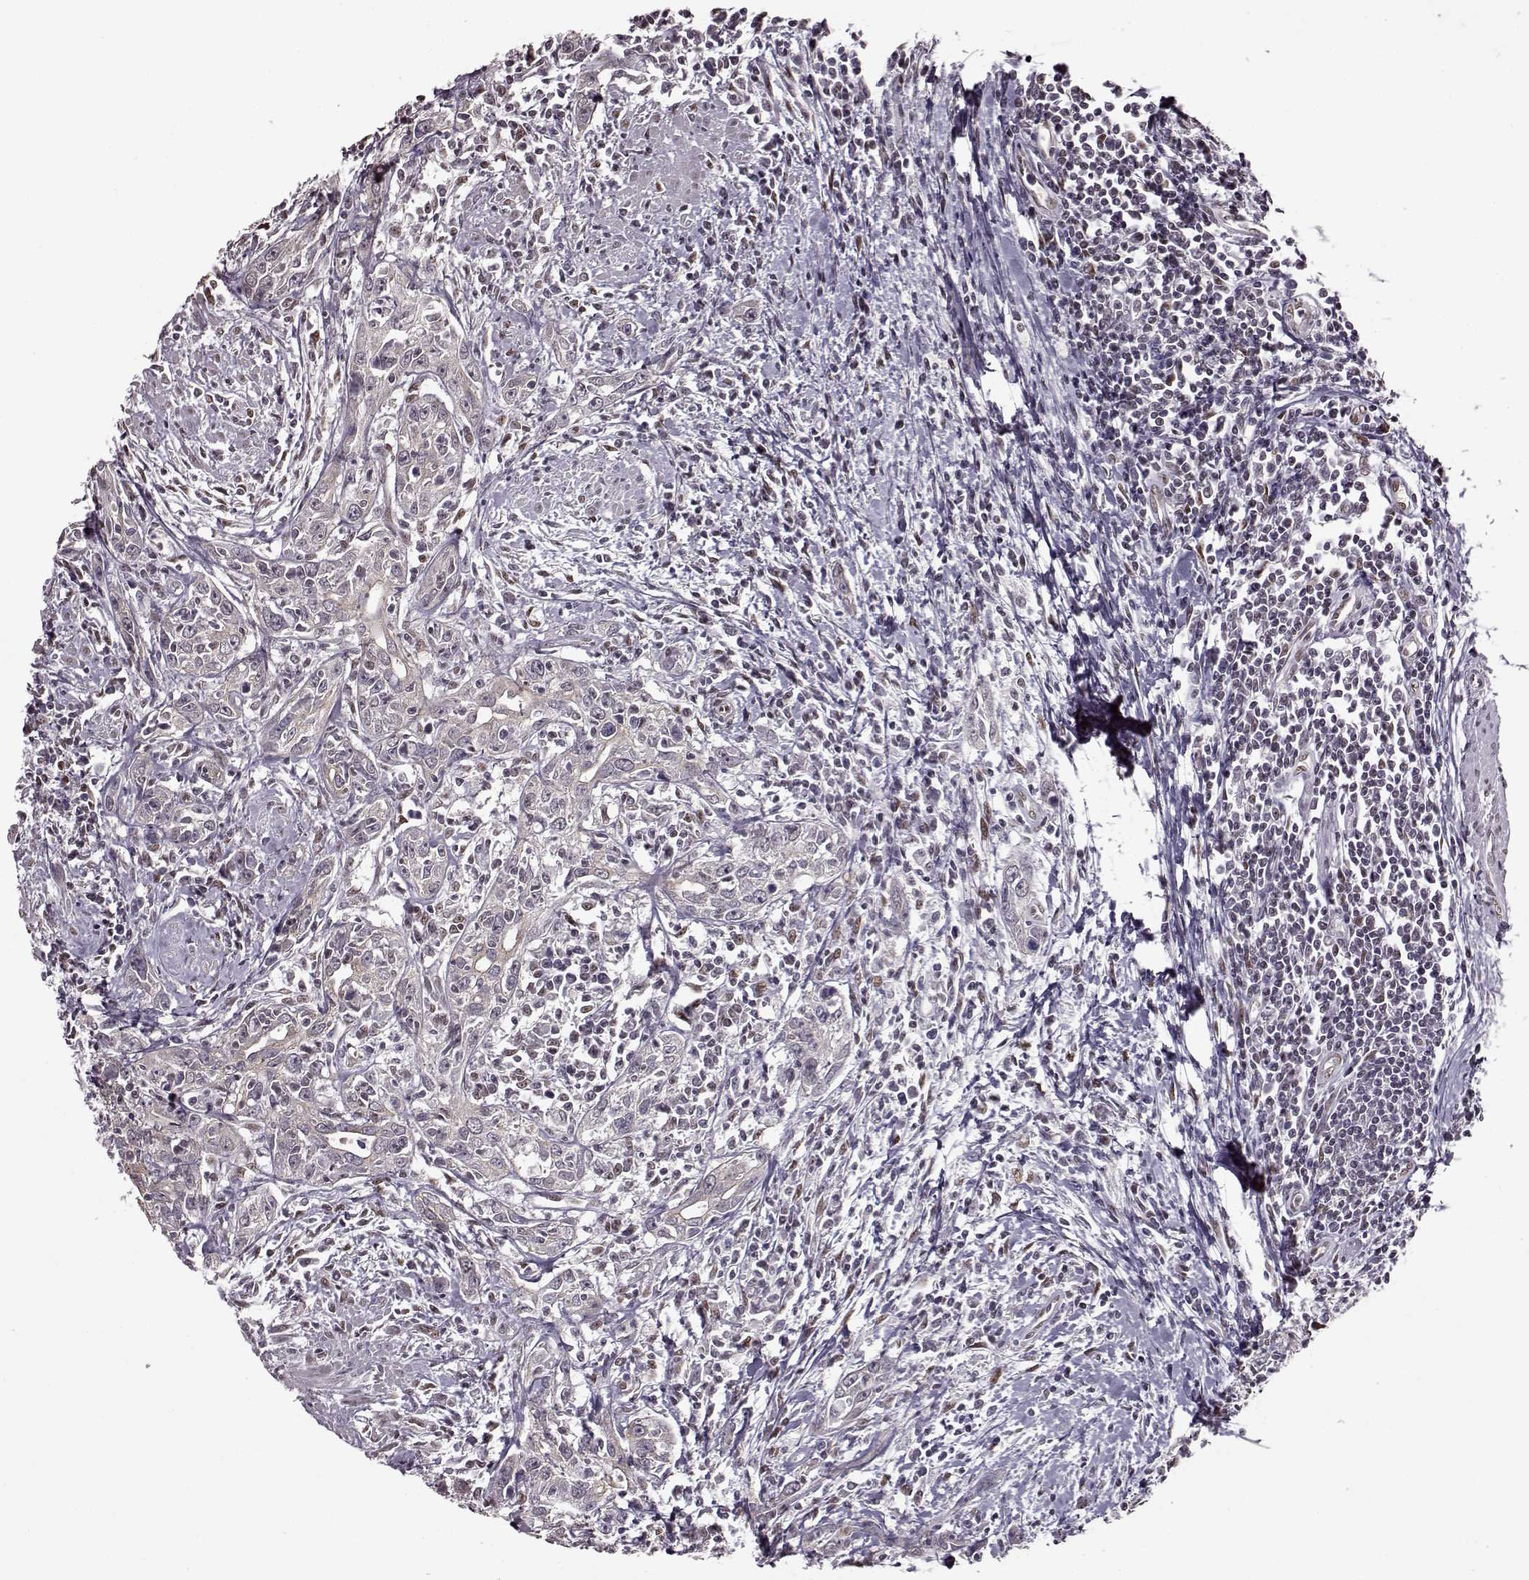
{"staining": {"intensity": "negative", "quantity": "none", "location": "none"}, "tissue": "urothelial cancer", "cell_type": "Tumor cells", "image_type": "cancer", "snomed": [{"axis": "morphology", "description": "Urothelial carcinoma, High grade"}, {"axis": "topography", "description": "Urinary bladder"}], "caption": "This is an IHC micrograph of human urothelial cancer. There is no staining in tumor cells.", "gene": "FTO", "patient": {"sex": "male", "age": 83}}